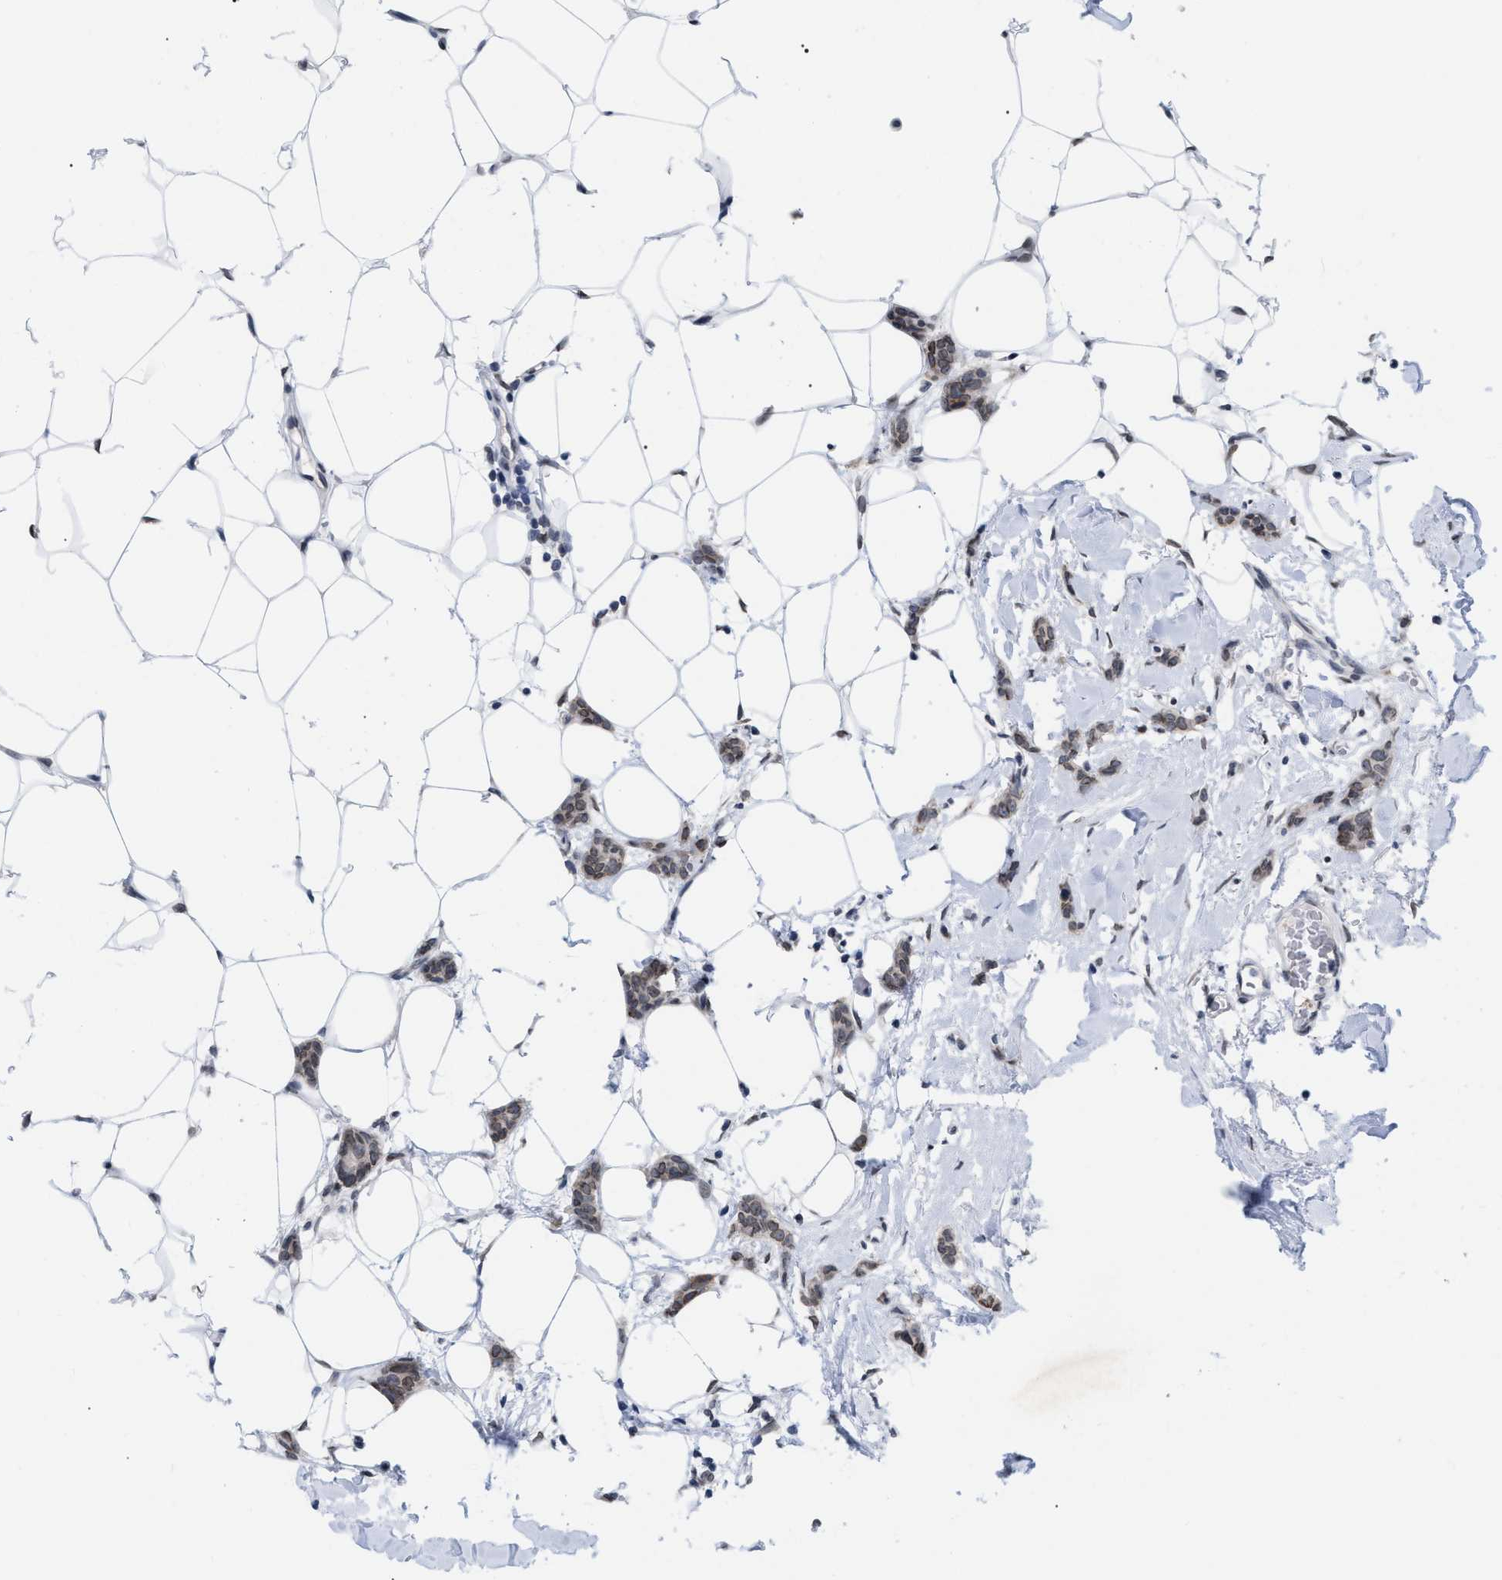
{"staining": {"intensity": "weak", "quantity": ">75%", "location": "cytoplasmic/membranous,nuclear"}, "tissue": "breast cancer", "cell_type": "Tumor cells", "image_type": "cancer", "snomed": [{"axis": "morphology", "description": "Lobular carcinoma"}, {"axis": "topography", "description": "Skin"}, {"axis": "topography", "description": "Breast"}], "caption": "Brown immunohistochemical staining in human lobular carcinoma (breast) demonstrates weak cytoplasmic/membranous and nuclear expression in approximately >75% of tumor cells.", "gene": "TPR", "patient": {"sex": "female", "age": 46}}